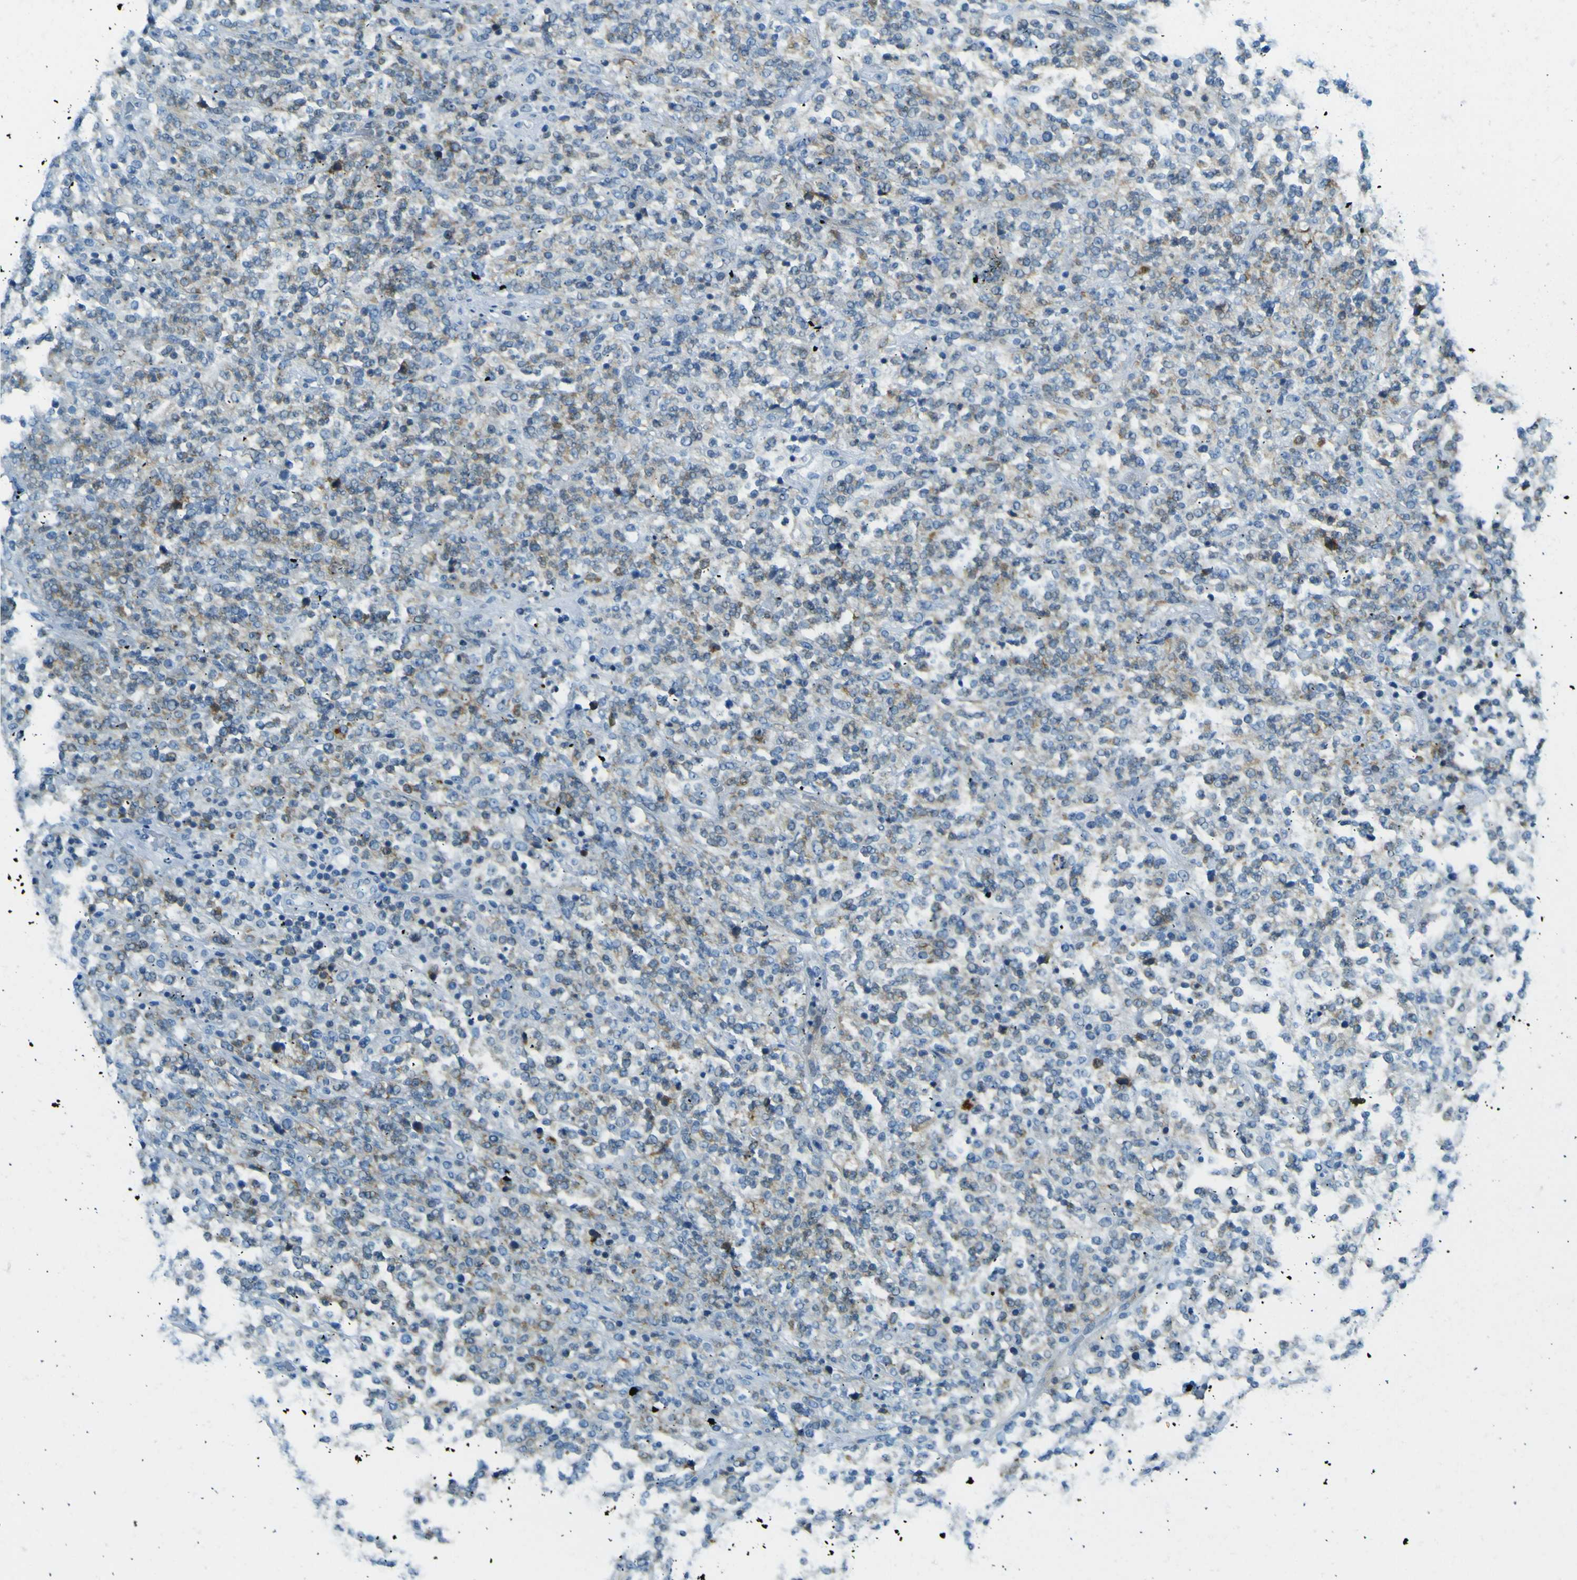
{"staining": {"intensity": "moderate", "quantity": "25%-75%", "location": "cytoplasmic/membranous"}, "tissue": "lymphoma", "cell_type": "Tumor cells", "image_type": "cancer", "snomed": [{"axis": "morphology", "description": "Malignant lymphoma, non-Hodgkin's type, High grade"}, {"axis": "topography", "description": "Soft tissue"}], "caption": "Human lymphoma stained for a protein (brown) reveals moderate cytoplasmic/membranous positive positivity in about 25%-75% of tumor cells.", "gene": "SORCS1", "patient": {"sex": "male", "age": 18}}